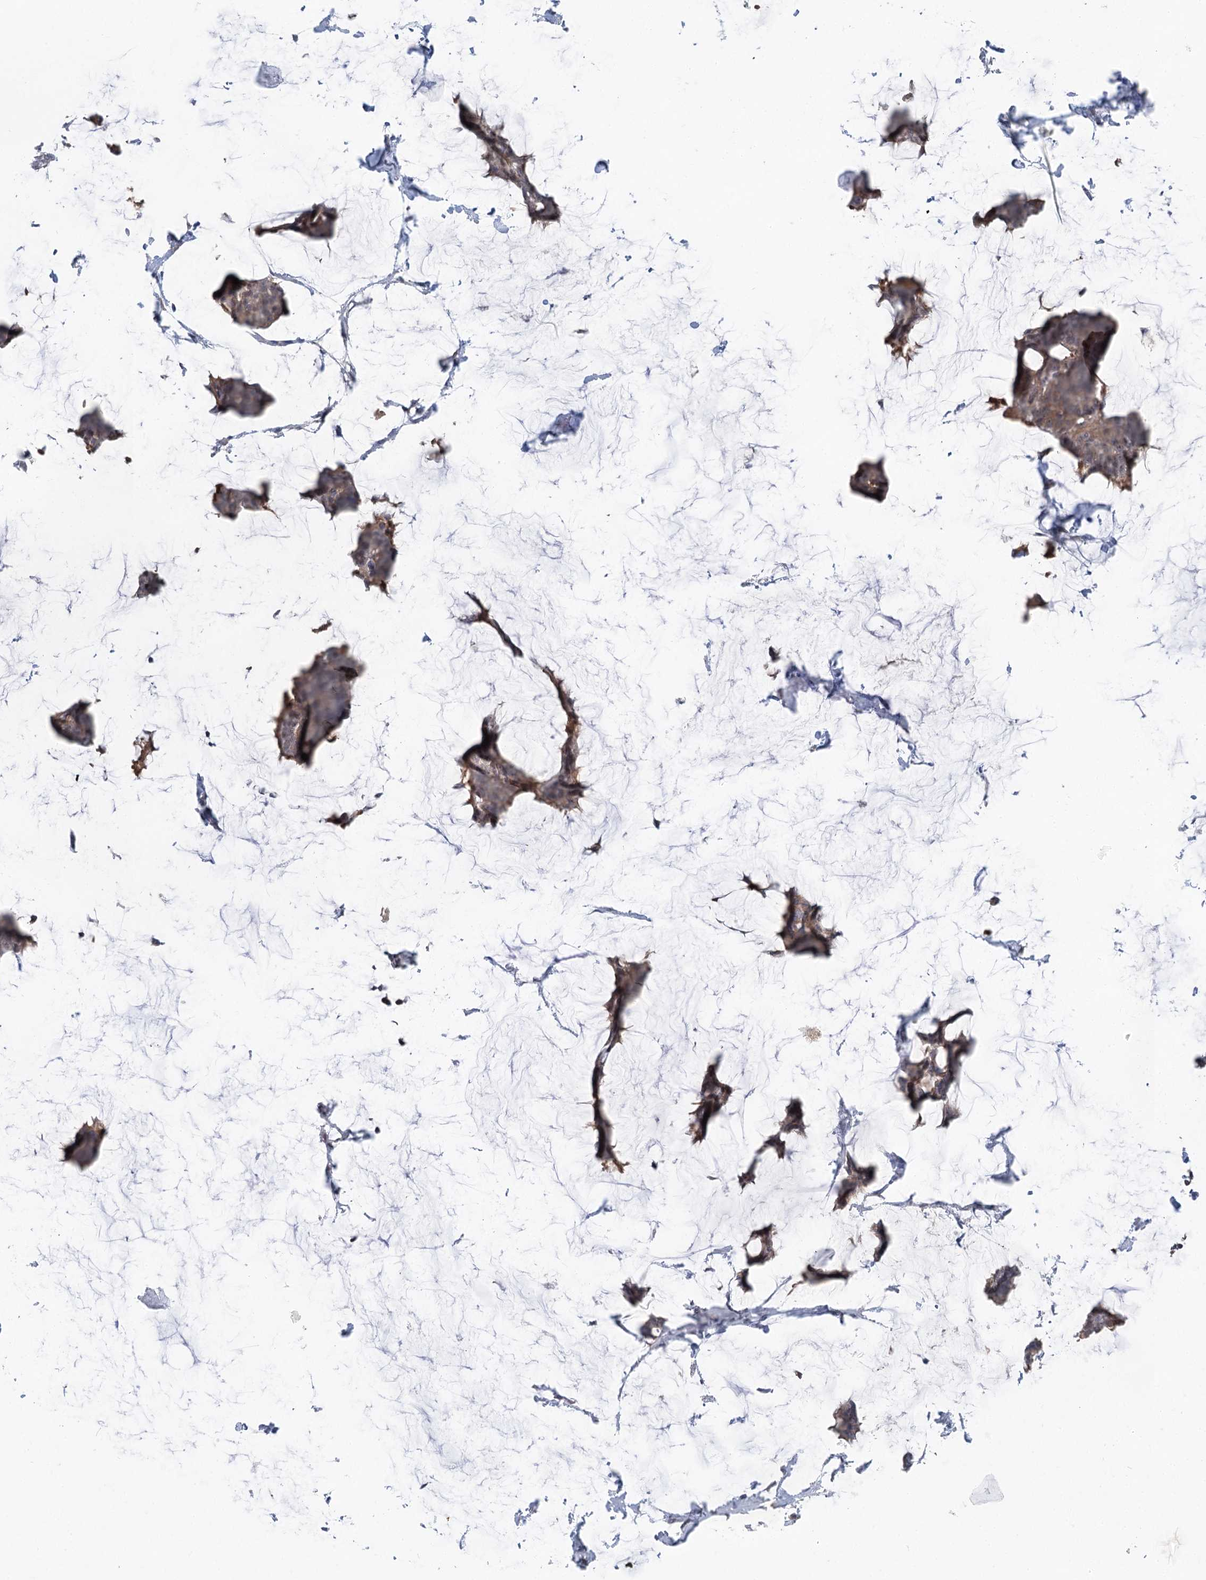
{"staining": {"intensity": "moderate", "quantity": ">75%", "location": "cytoplasmic/membranous"}, "tissue": "breast cancer", "cell_type": "Tumor cells", "image_type": "cancer", "snomed": [{"axis": "morphology", "description": "Duct carcinoma"}, {"axis": "topography", "description": "Breast"}], "caption": "A brown stain highlights moderate cytoplasmic/membranous expression of a protein in human breast intraductal carcinoma tumor cells. (DAB IHC with brightfield microscopy, high magnification).", "gene": "CCSER2", "patient": {"sex": "female", "age": 93}}